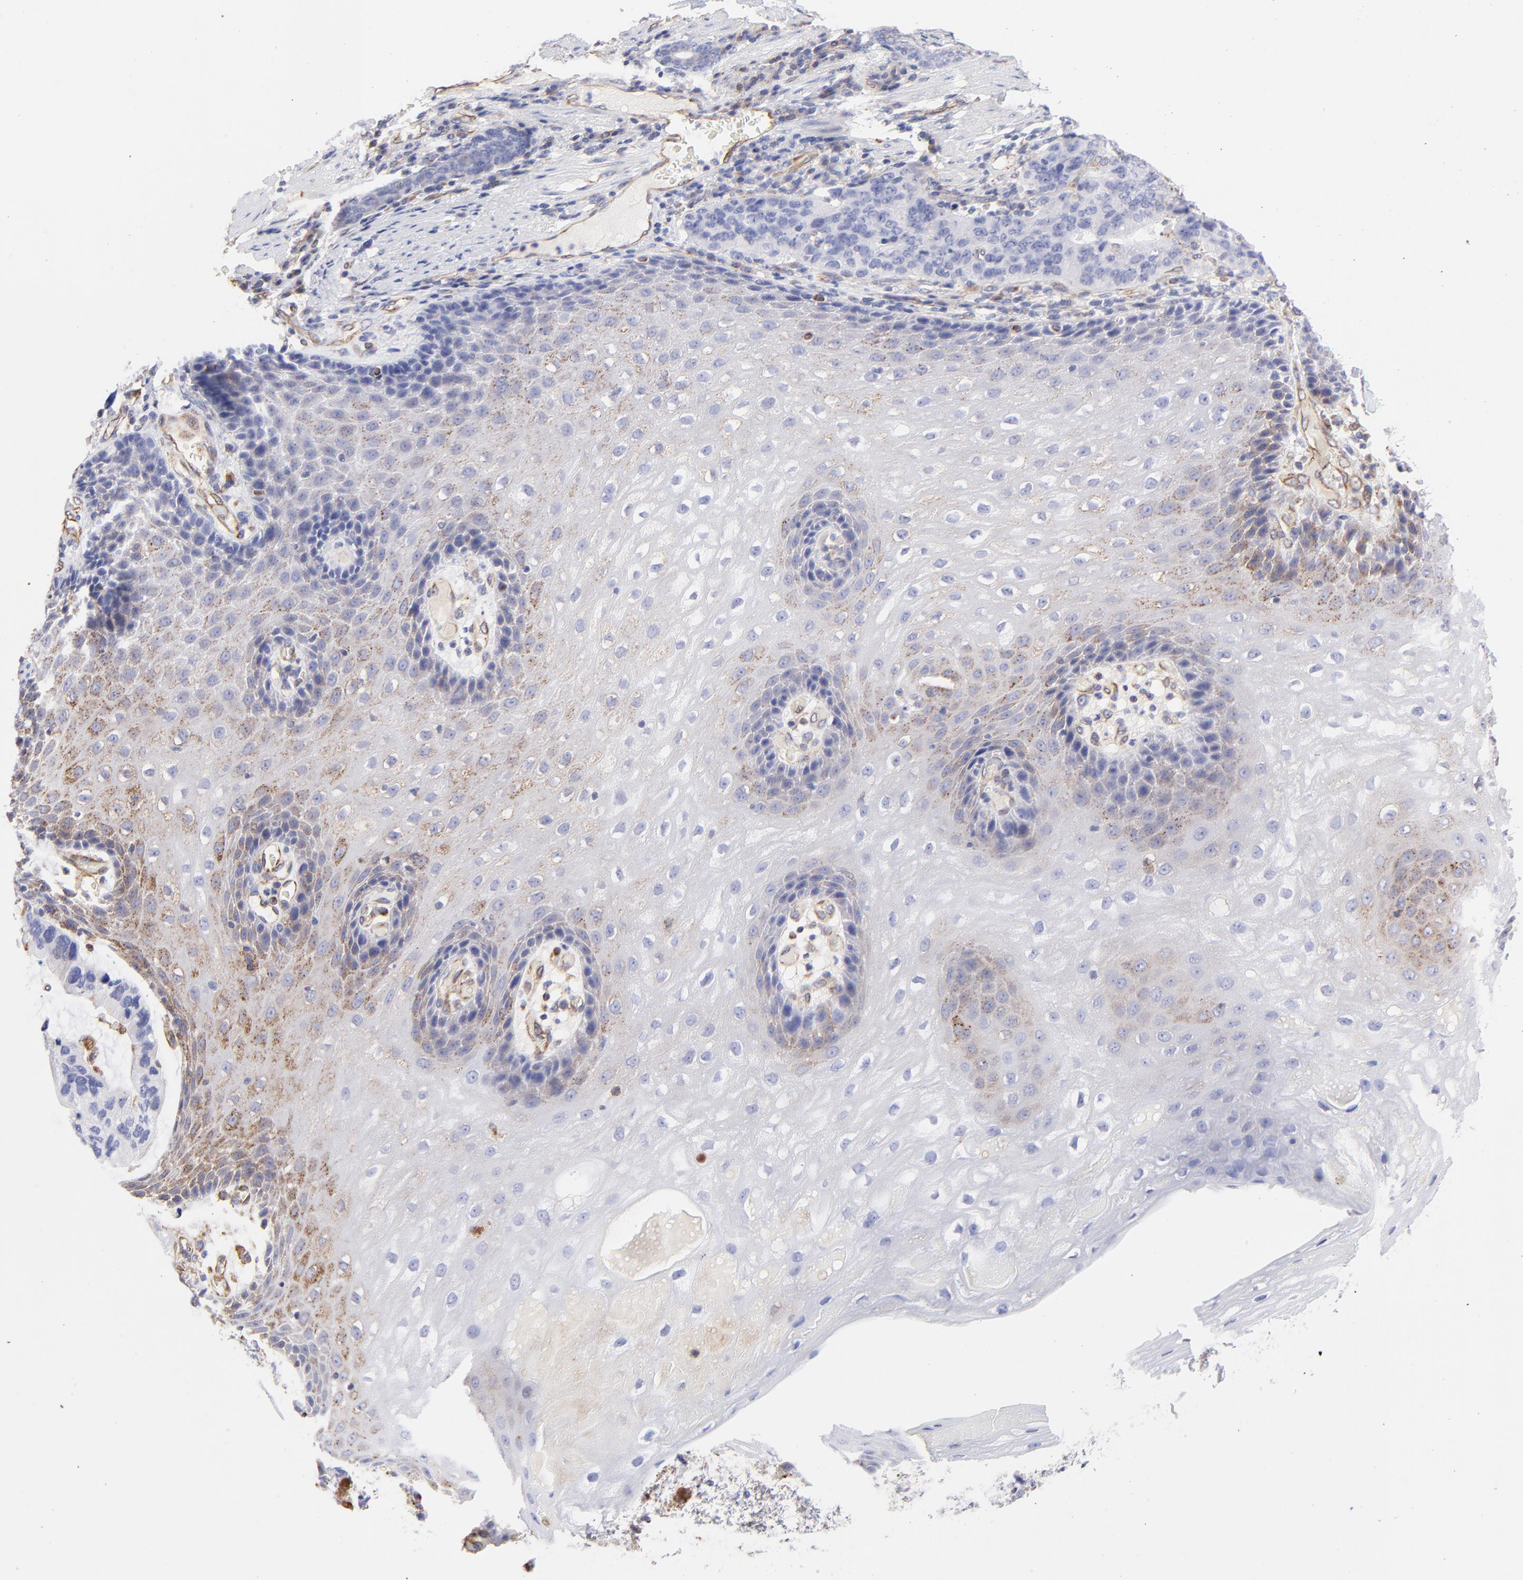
{"staining": {"intensity": "negative", "quantity": "none", "location": "none"}, "tissue": "stomach cancer", "cell_type": "Tumor cells", "image_type": "cancer", "snomed": [{"axis": "morphology", "description": "Adenocarcinoma, NOS"}, {"axis": "topography", "description": "Esophagus"}, {"axis": "topography", "description": "Stomach"}], "caption": "Tumor cells are negative for protein expression in human stomach cancer. Nuclei are stained in blue.", "gene": "COX8C", "patient": {"sex": "male", "age": 74}}